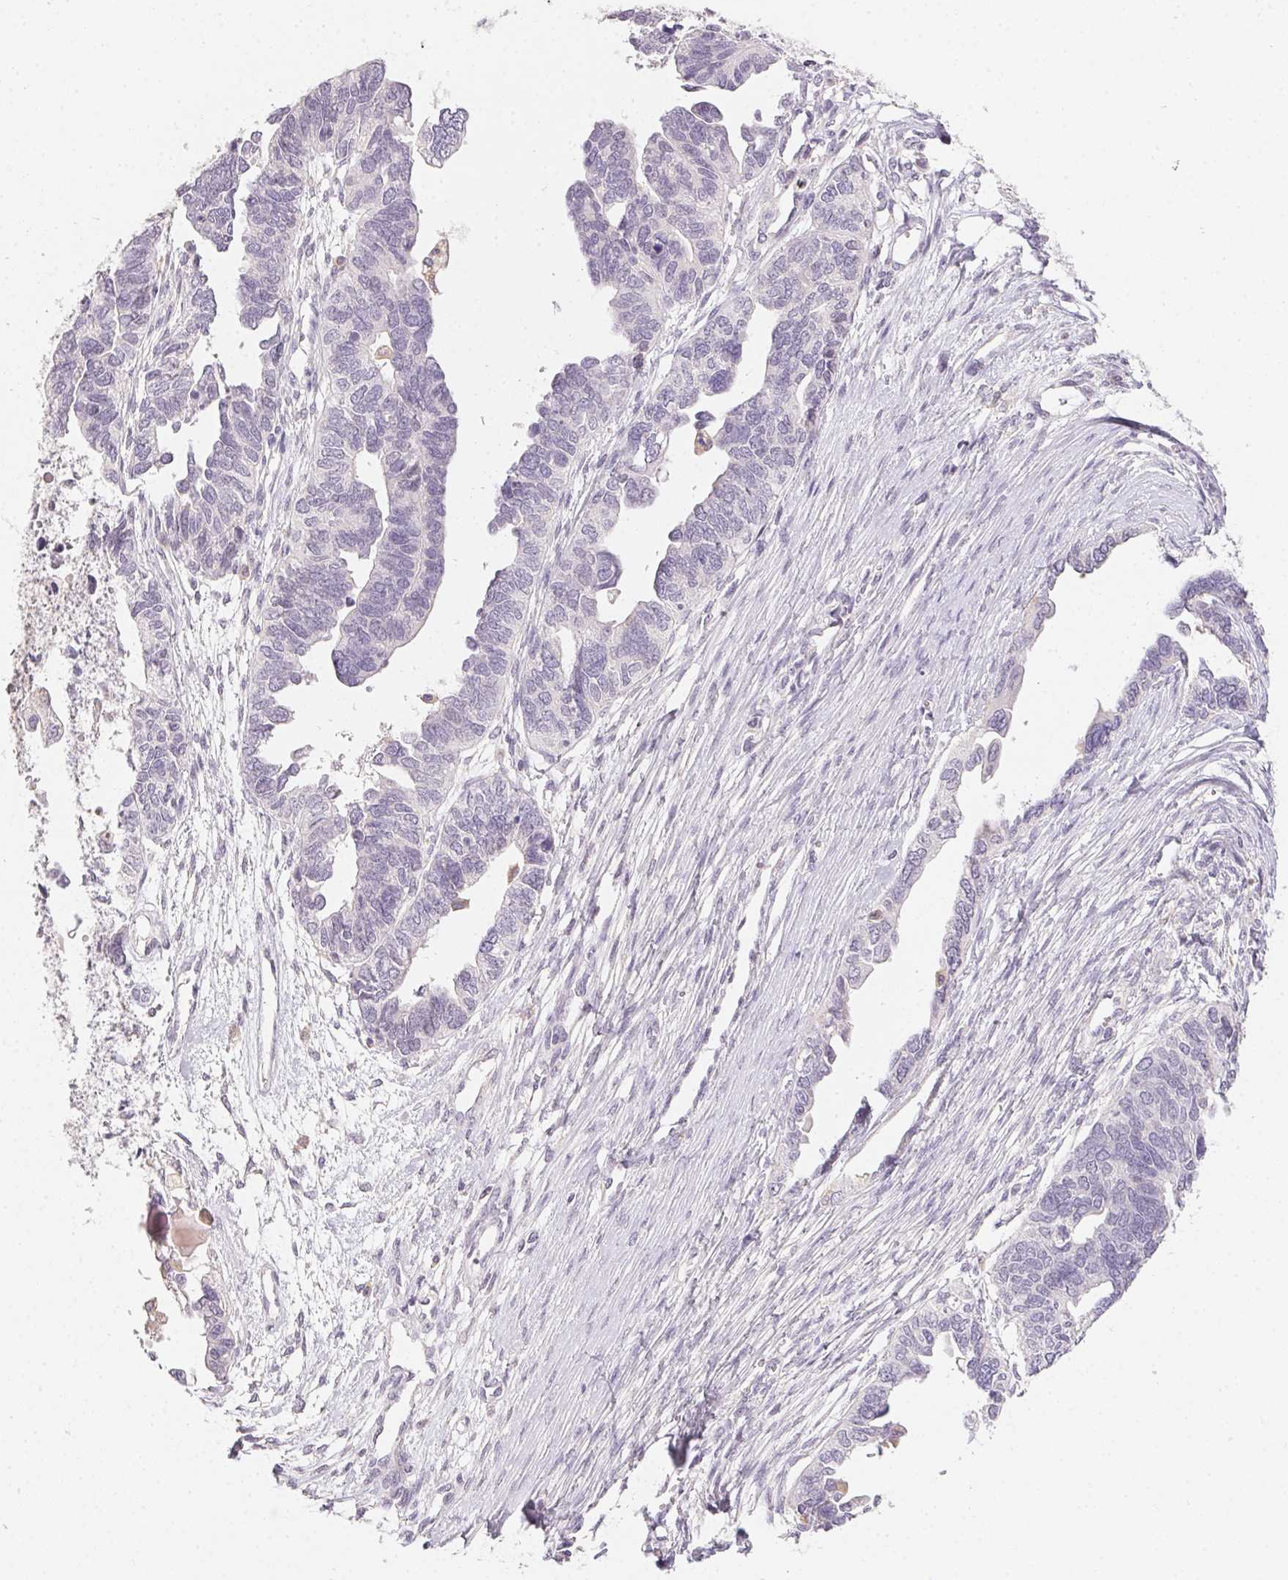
{"staining": {"intensity": "negative", "quantity": "none", "location": "none"}, "tissue": "ovarian cancer", "cell_type": "Tumor cells", "image_type": "cancer", "snomed": [{"axis": "morphology", "description": "Cystadenocarcinoma, serous, NOS"}, {"axis": "topography", "description": "Ovary"}], "caption": "The image reveals no staining of tumor cells in ovarian cancer (serous cystadenocarcinoma). Brightfield microscopy of IHC stained with DAB (brown) and hematoxylin (blue), captured at high magnification.", "gene": "SLC6A18", "patient": {"sex": "female", "age": 51}}